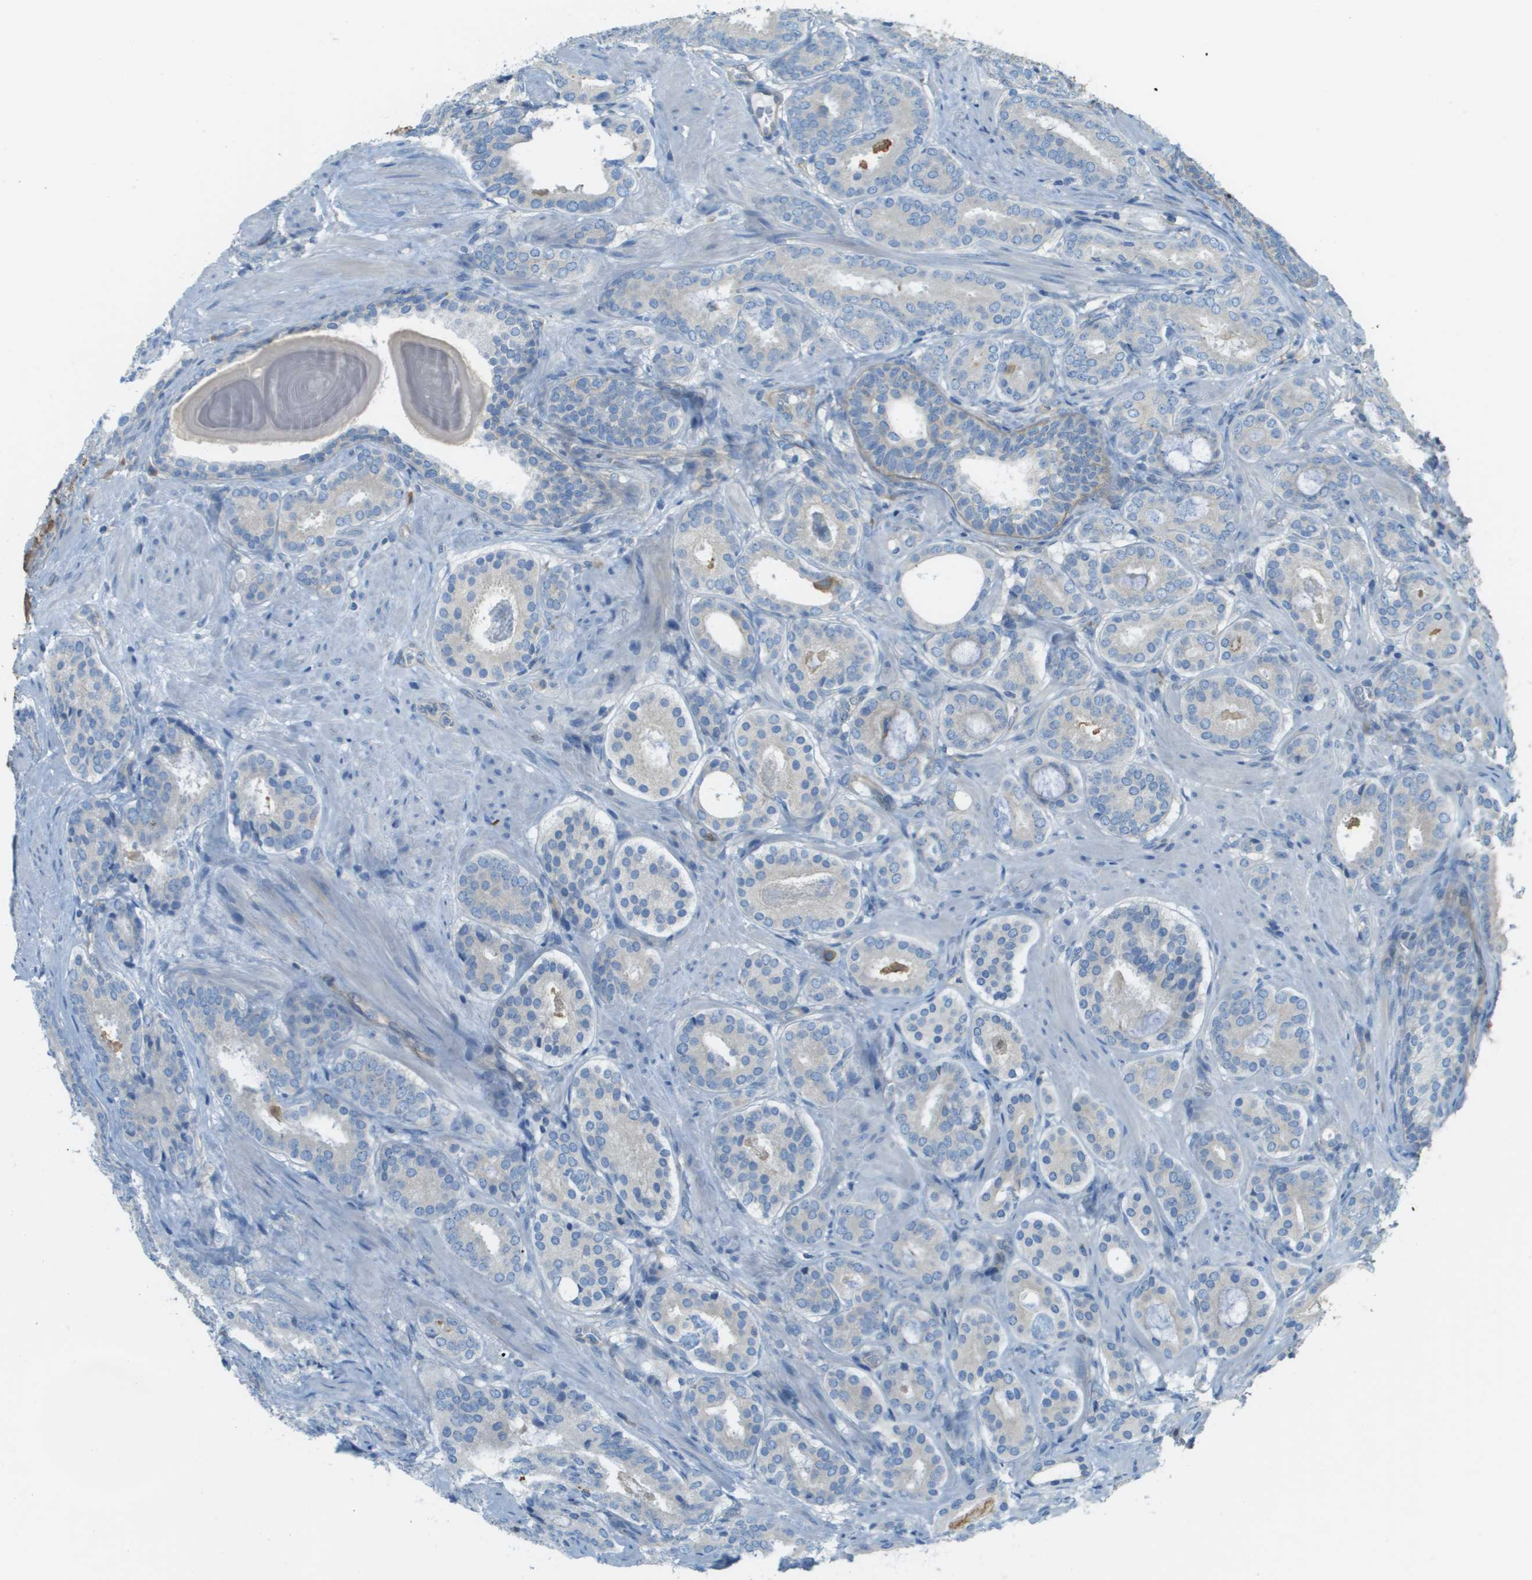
{"staining": {"intensity": "negative", "quantity": "none", "location": "none"}, "tissue": "prostate cancer", "cell_type": "Tumor cells", "image_type": "cancer", "snomed": [{"axis": "morphology", "description": "Adenocarcinoma, Low grade"}, {"axis": "topography", "description": "Prostate"}], "caption": "Immunohistochemistry of human low-grade adenocarcinoma (prostate) shows no staining in tumor cells. The staining was performed using DAB to visualize the protein expression in brown, while the nuclei were stained in blue with hematoxylin (Magnification: 20x).", "gene": "DNAJB11", "patient": {"sex": "male", "age": 69}}